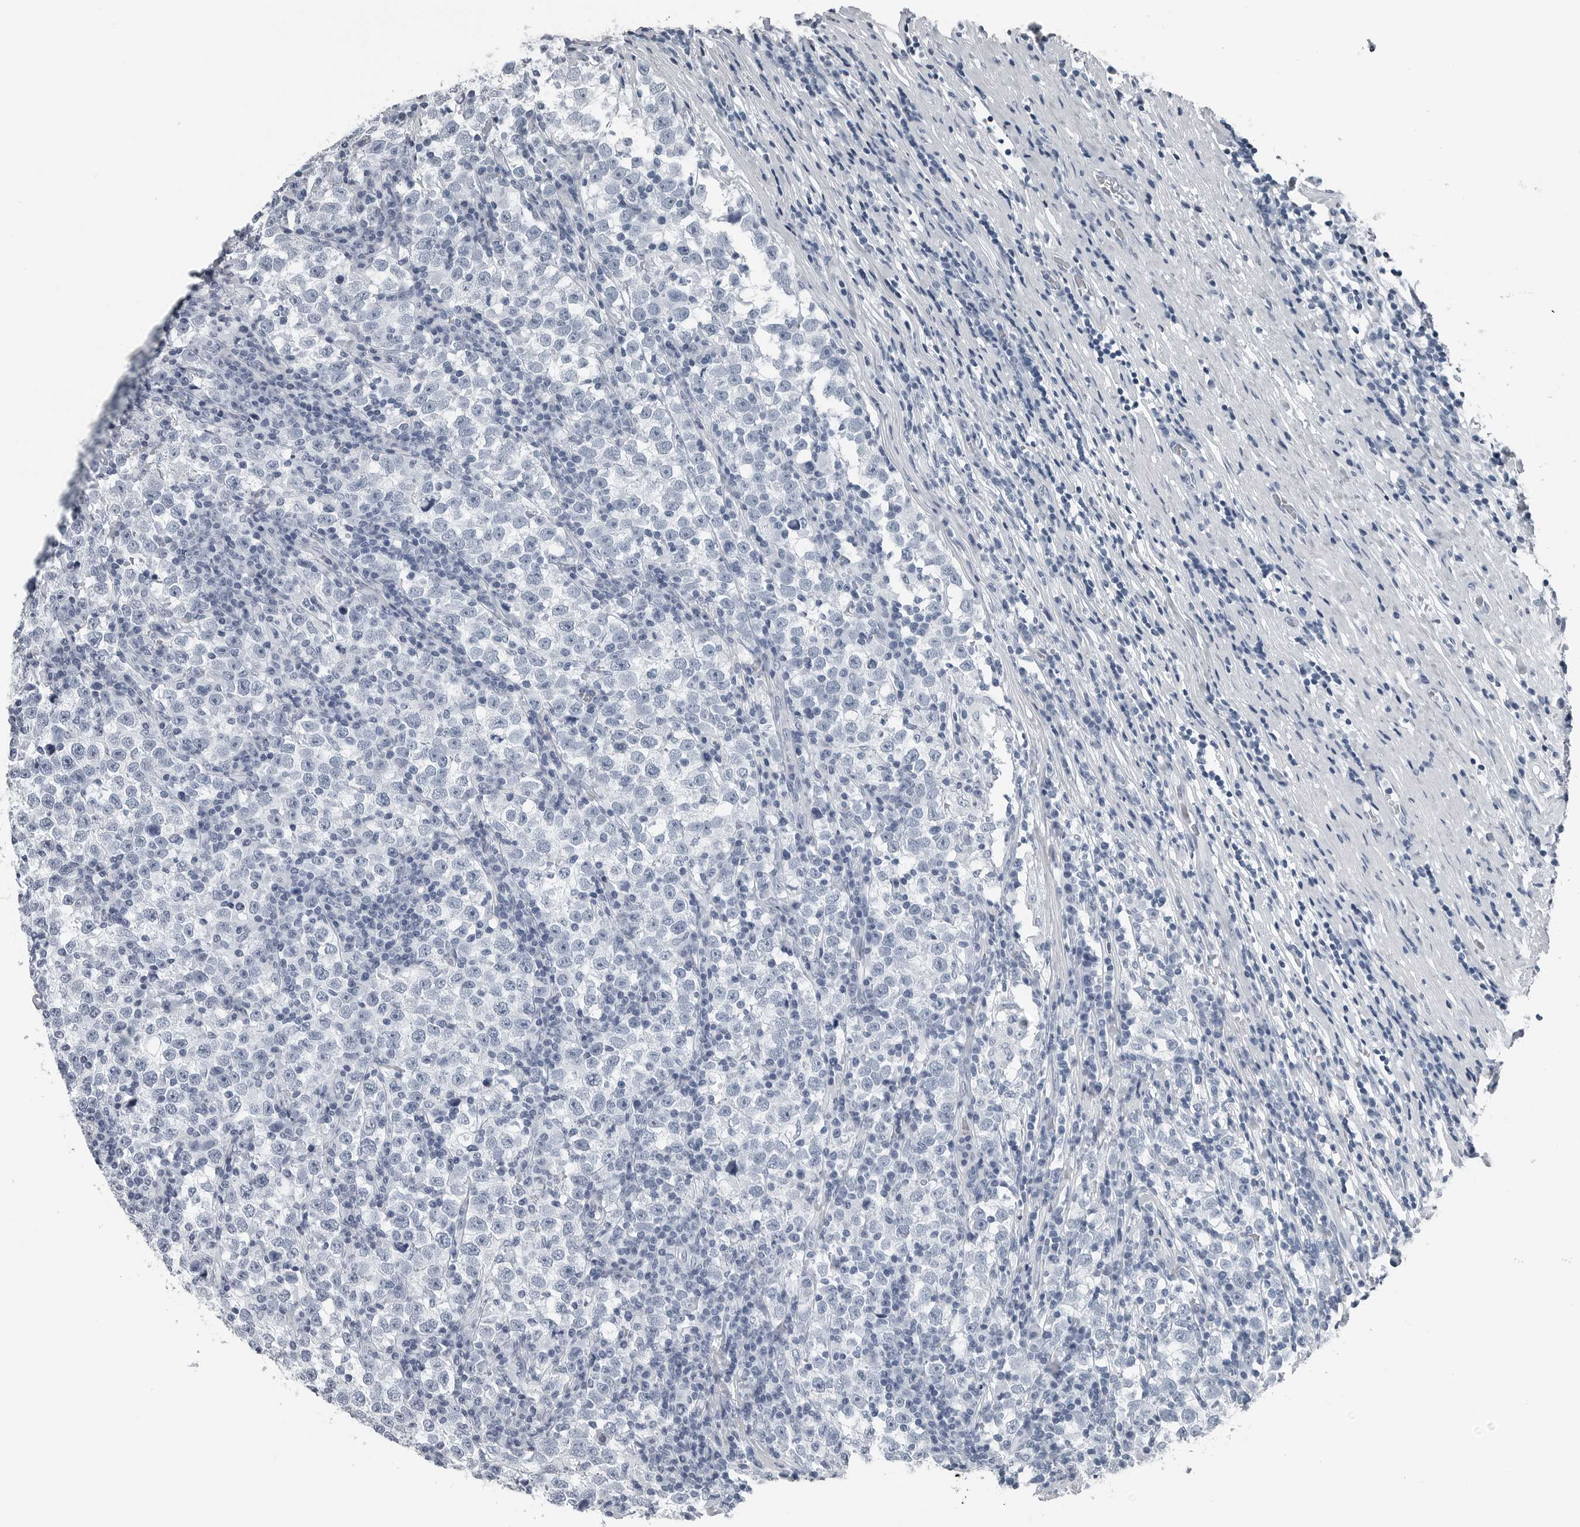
{"staining": {"intensity": "negative", "quantity": "none", "location": "none"}, "tissue": "testis cancer", "cell_type": "Tumor cells", "image_type": "cancer", "snomed": [{"axis": "morphology", "description": "Normal tissue, NOS"}, {"axis": "morphology", "description": "Seminoma, NOS"}, {"axis": "topography", "description": "Testis"}], "caption": "Image shows no protein positivity in tumor cells of seminoma (testis) tissue.", "gene": "SPINK1", "patient": {"sex": "male", "age": 43}}